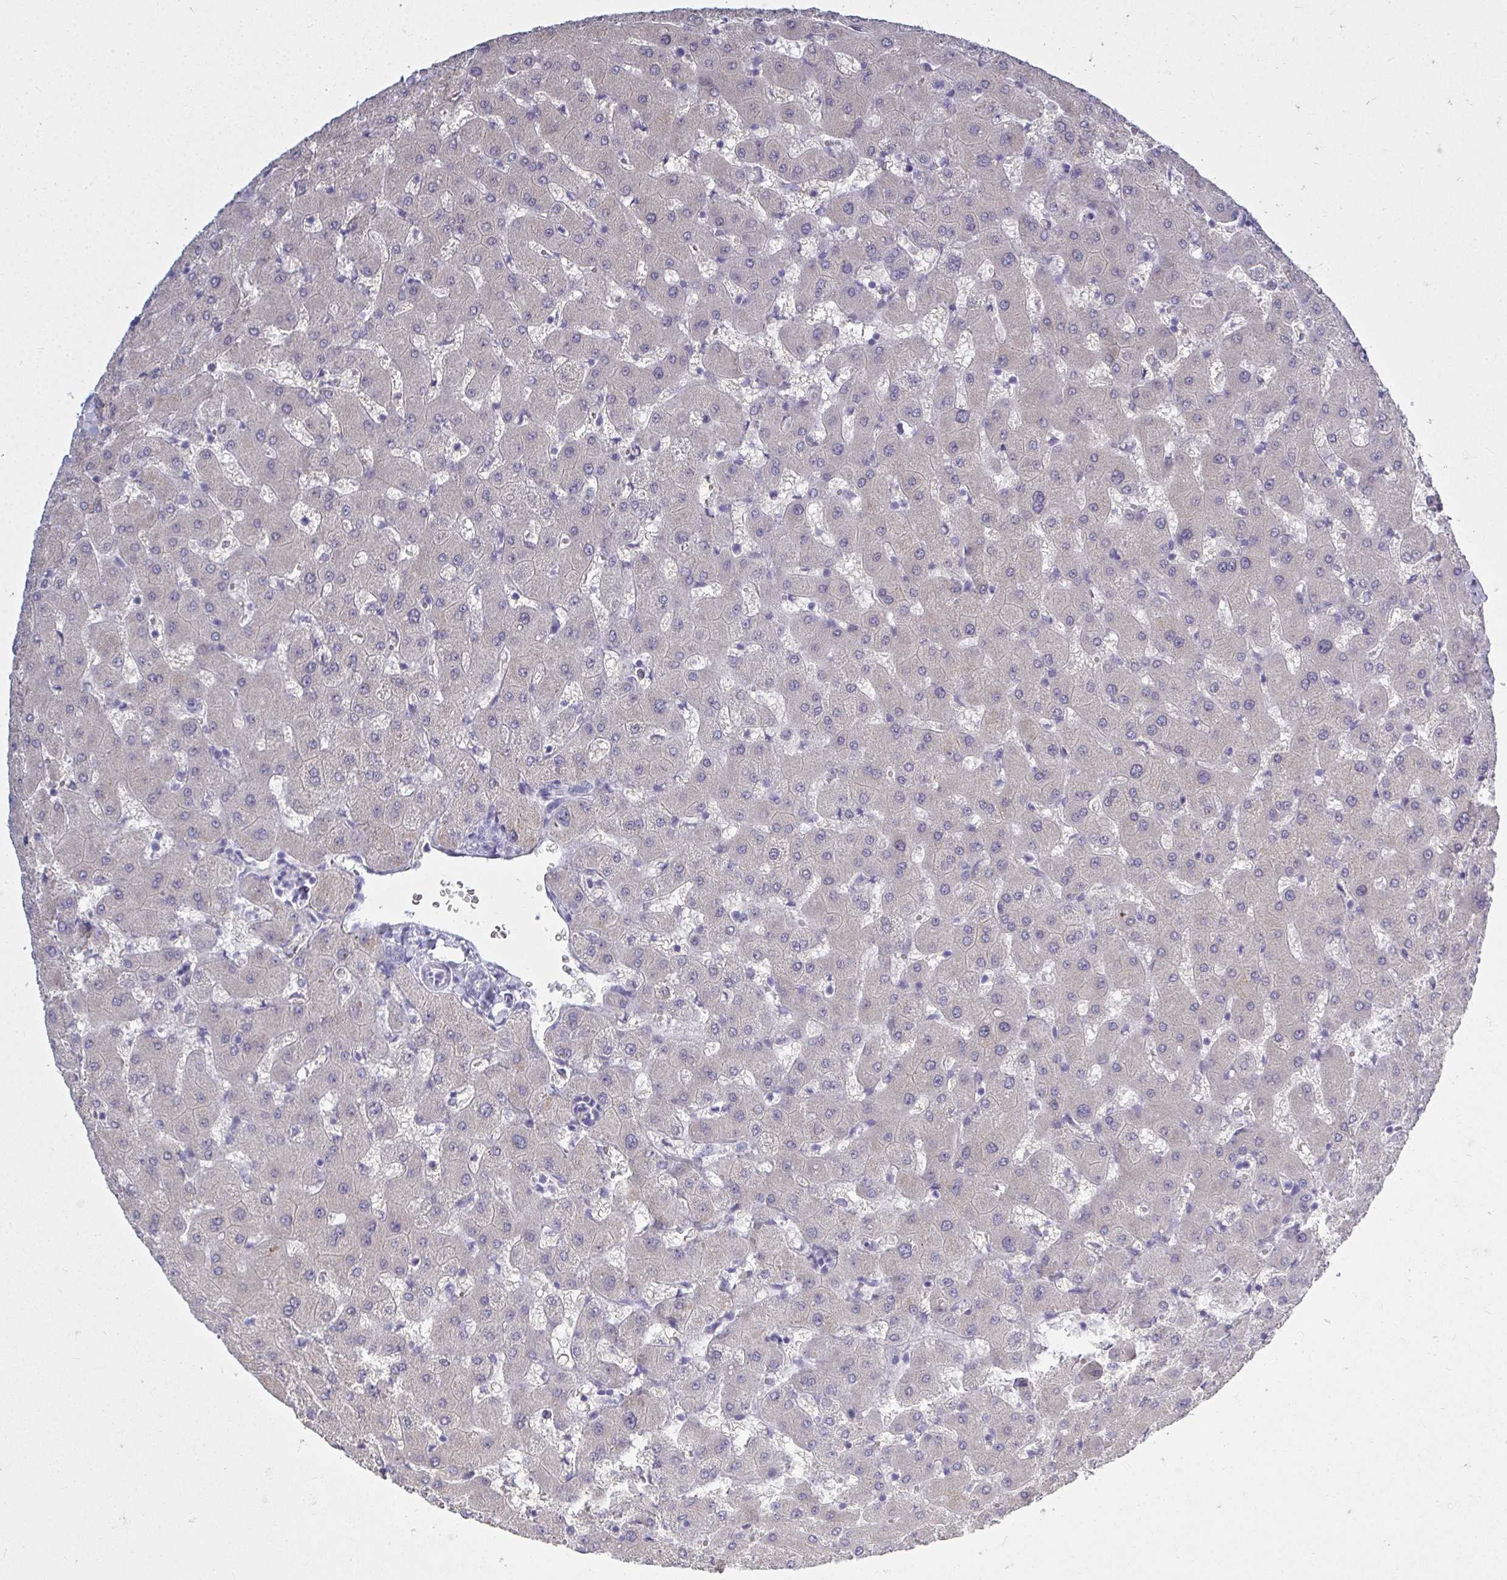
{"staining": {"intensity": "negative", "quantity": "none", "location": "none"}, "tissue": "liver", "cell_type": "Cholangiocytes", "image_type": "normal", "snomed": [{"axis": "morphology", "description": "Normal tissue, NOS"}, {"axis": "topography", "description": "Liver"}], "caption": "Photomicrograph shows no protein expression in cholangiocytes of normal liver.", "gene": "QDPR", "patient": {"sex": "female", "age": 63}}